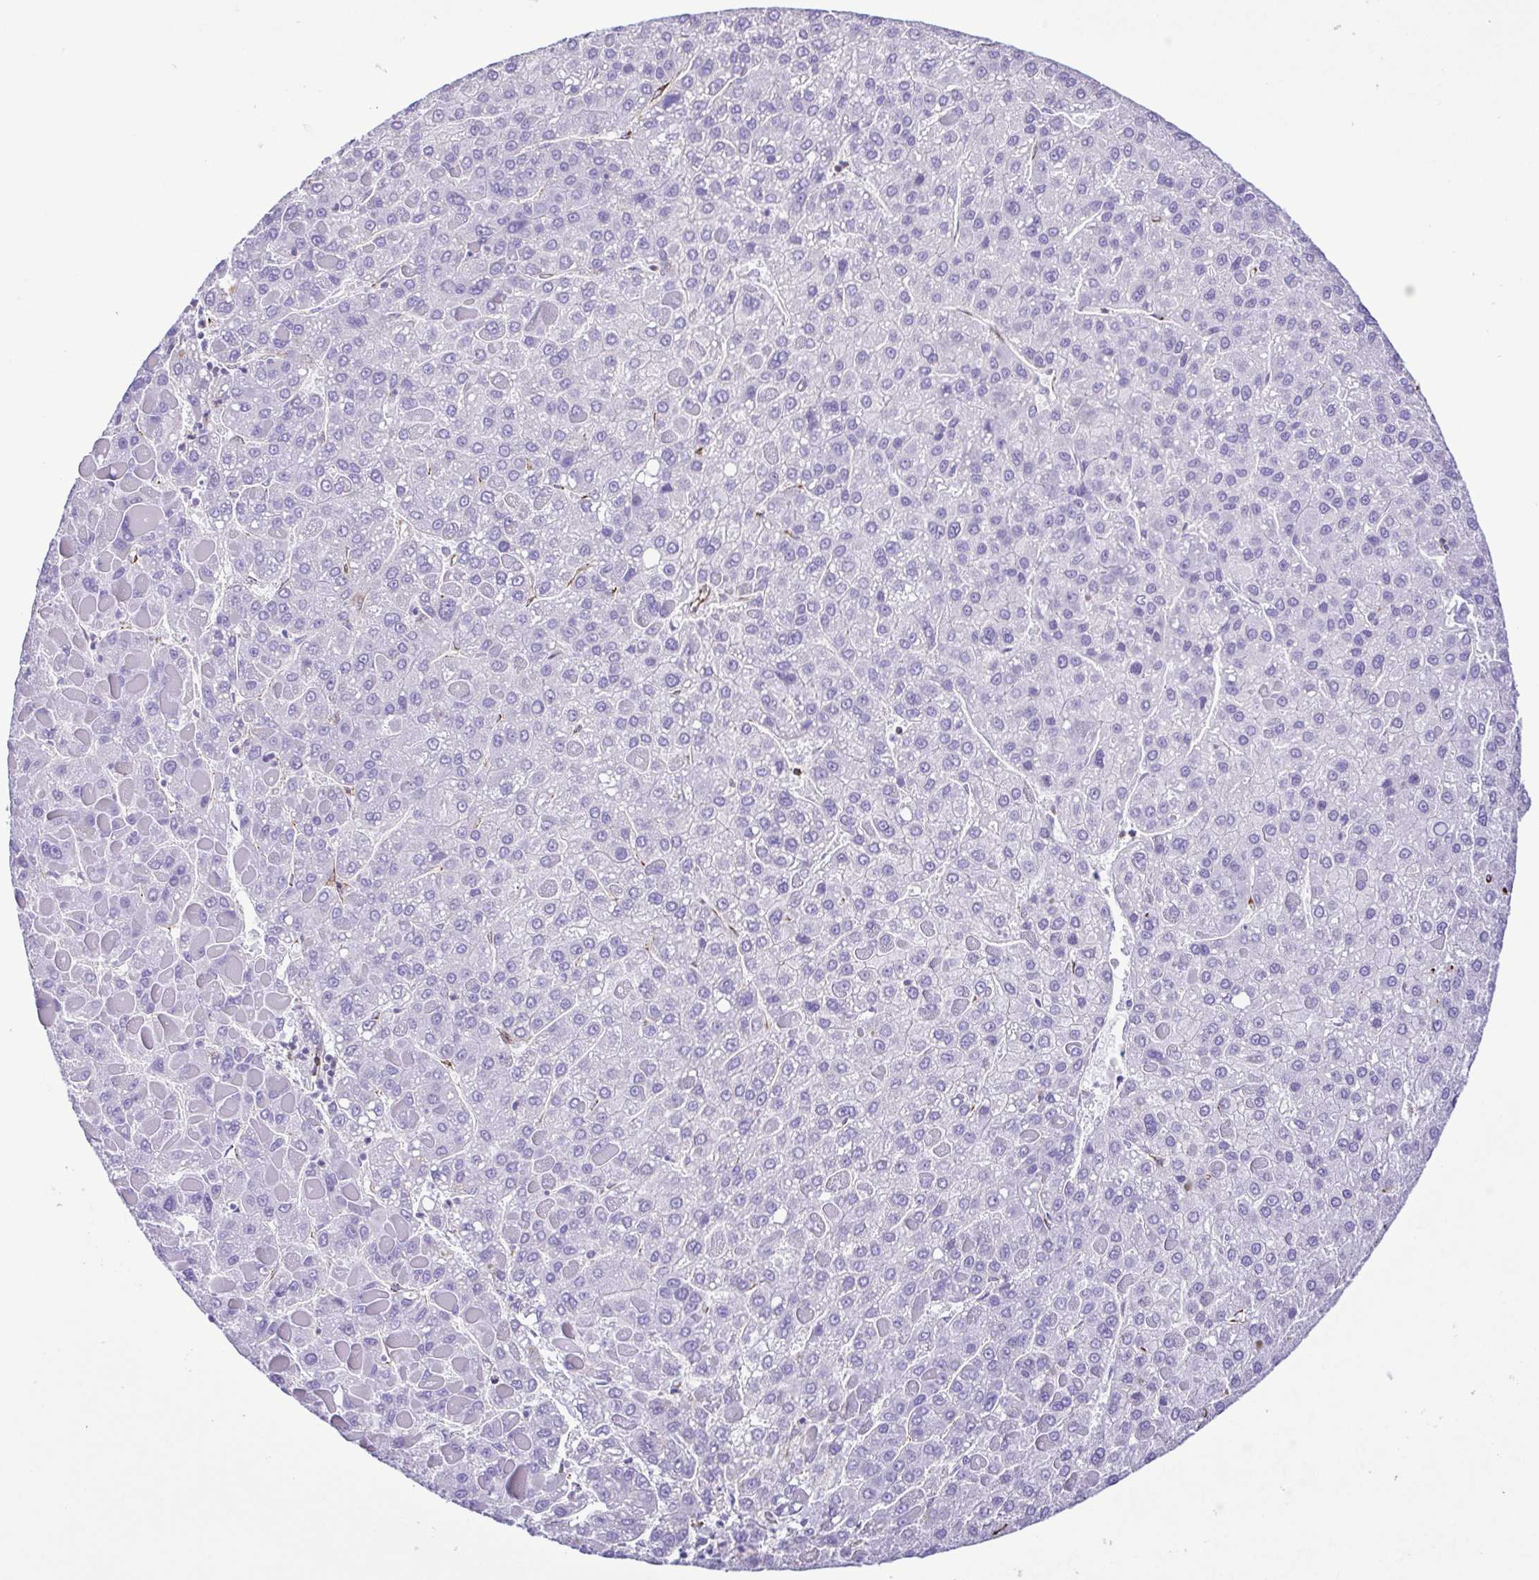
{"staining": {"intensity": "negative", "quantity": "none", "location": "none"}, "tissue": "liver cancer", "cell_type": "Tumor cells", "image_type": "cancer", "snomed": [{"axis": "morphology", "description": "Carcinoma, Hepatocellular, NOS"}, {"axis": "topography", "description": "Liver"}], "caption": "Immunohistochemical staining of human liver cancer (hepatocellular carcinoma) exhibits no significant staining in tumor cells.", "gene": "FLT1", "patient": {"sex": "female", "age": 82}}